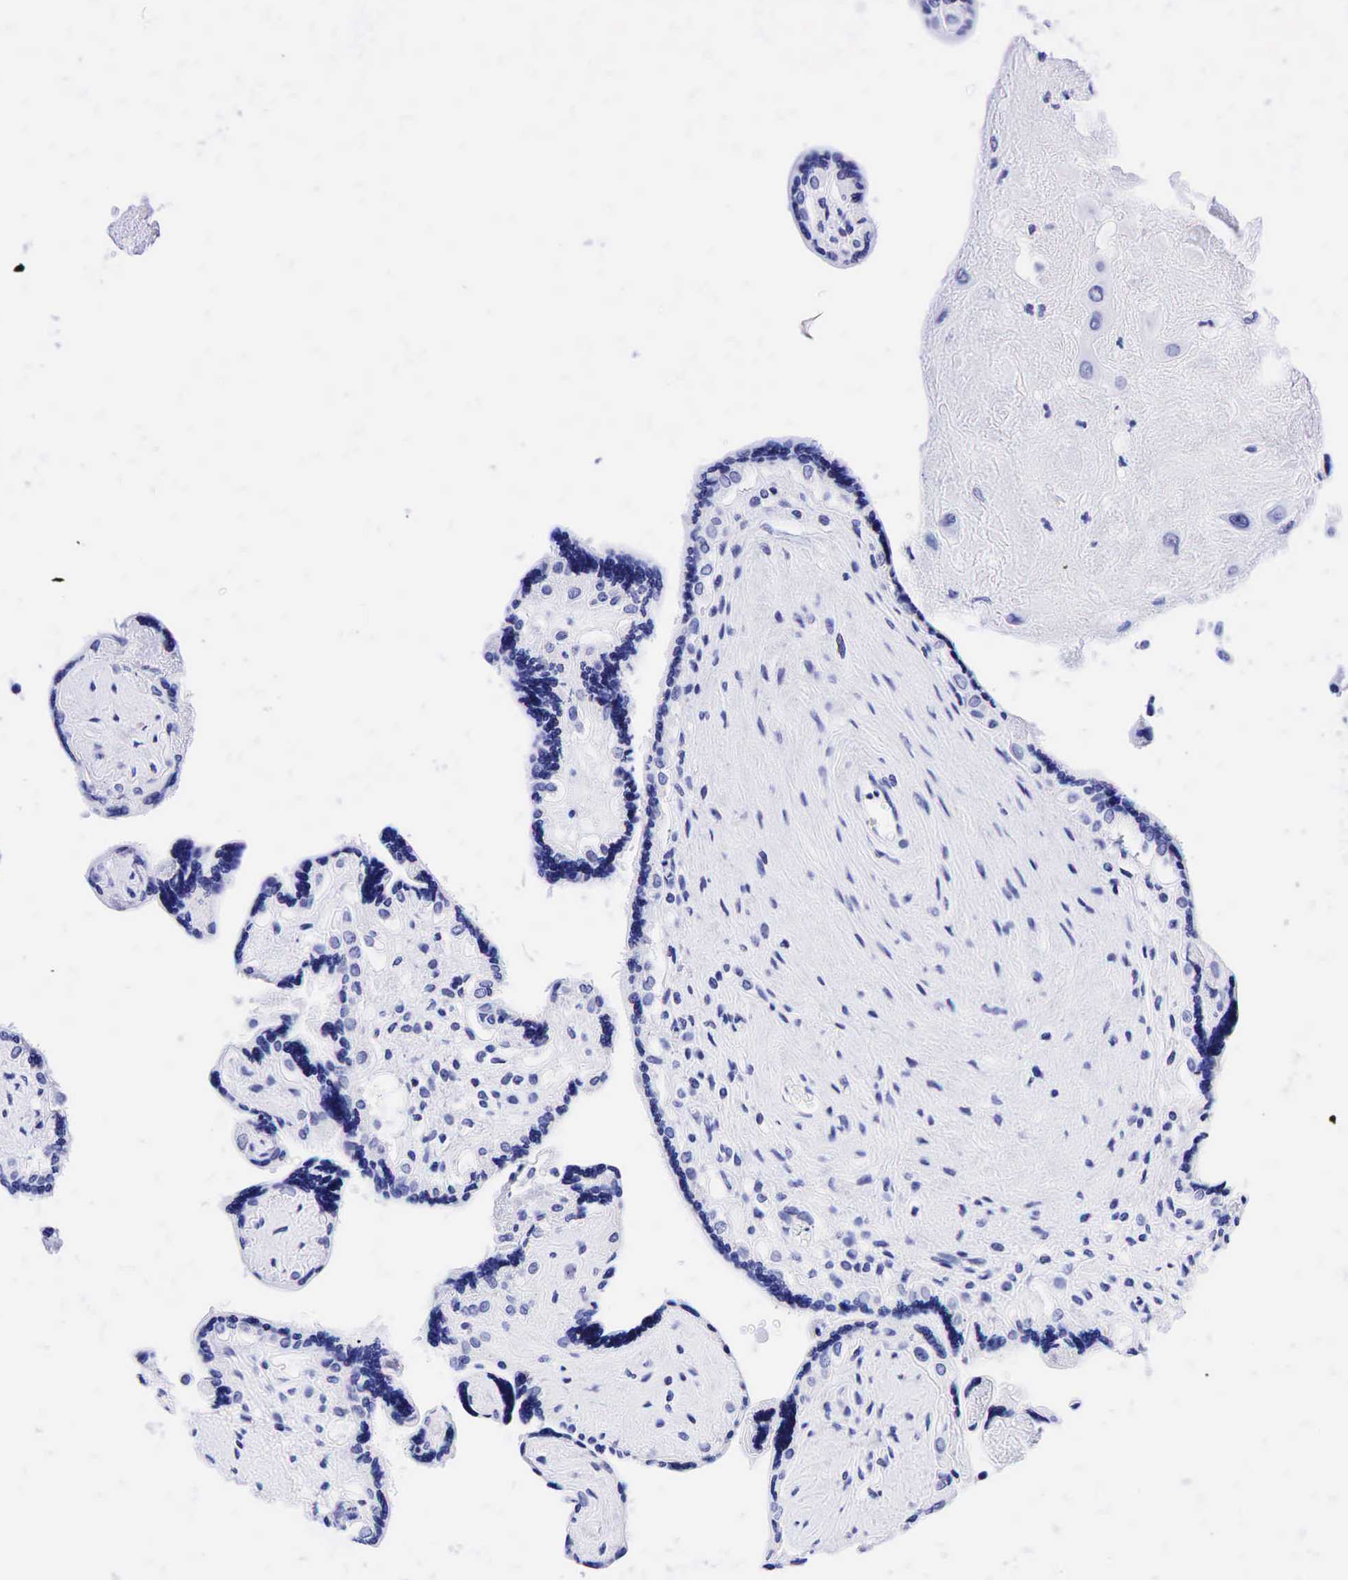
{"staining": {"intensity": "negative", "quantity": "none", "location": "none"}, "tissue": "placenta", "cell_type": "Decidual cells", "image_type": "normal", "snomed": [{"axis": "morphology", "description": "Normal tissue, NOS"}, {"axis": "topography", "description": "Placenta"}], "caption": "IHC image of benign placenta stained for a protein (brown), which reveals no positivity in decidual cells. (DAB immunohistochemistry, high magnification).", "gene": "ESR1", "patient": {"sex": "female", "age": 31}}